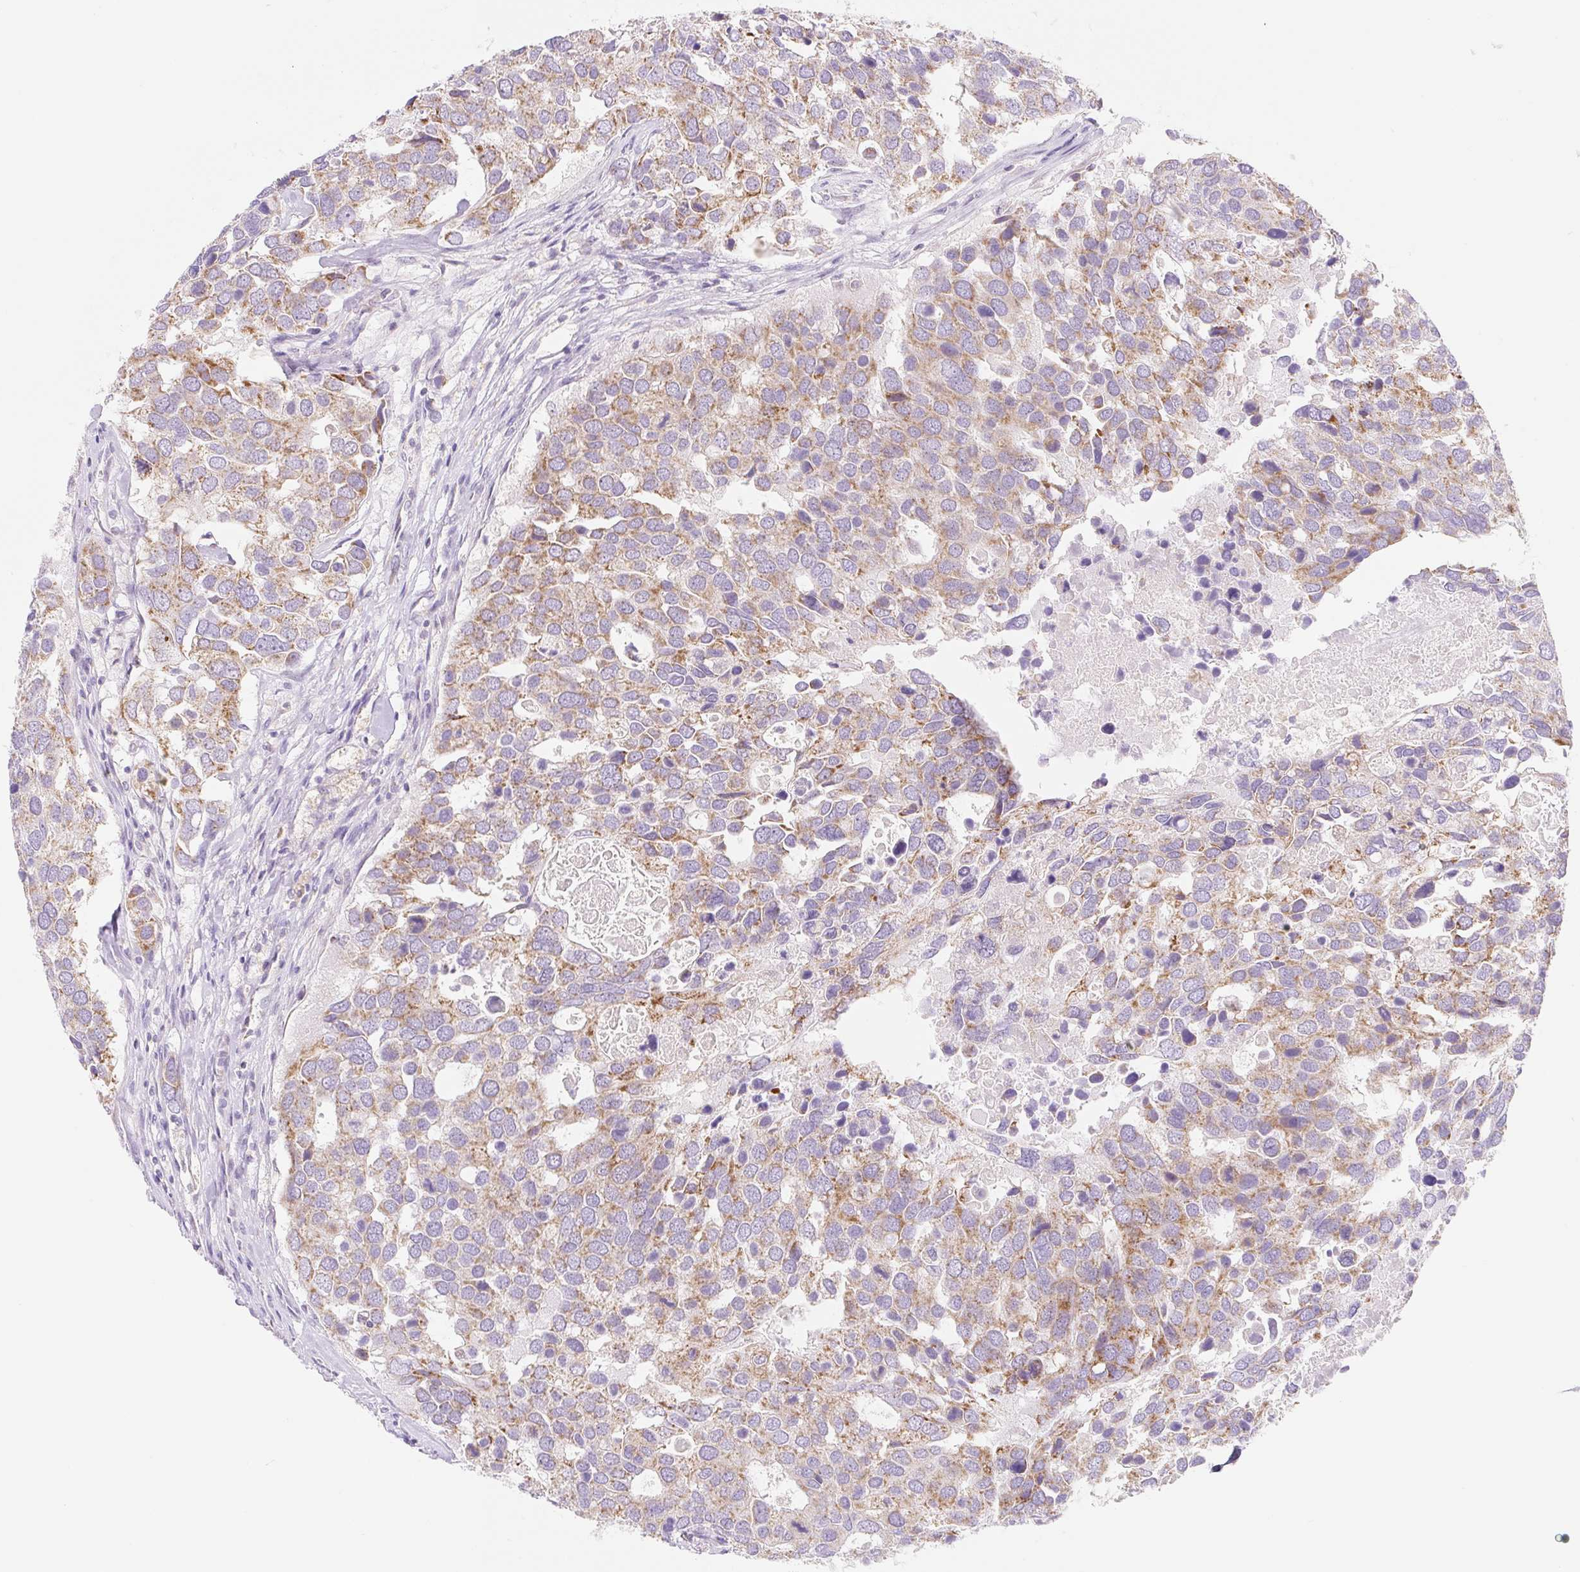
{"staining": {"intensity": "moderate", "quantity": ">75%", "location": "cytoplasmic/membranous"}, "tissue": "breast cancer", "cell_type": "Tumor cells", "image_type": "cancer", "snomed": [{"axis": "morphology", "description": "Duct carcinoma"}, {"axis": "topography", "description": "Breast"}], "caption": "Tumor cells show medium levels of moderate cytoplasmic/membranous expression in about >75% of cells in breast intraductal carcinoma.", "gene": "FOCAD", "patient": {"sex": "female", "age": 83}}